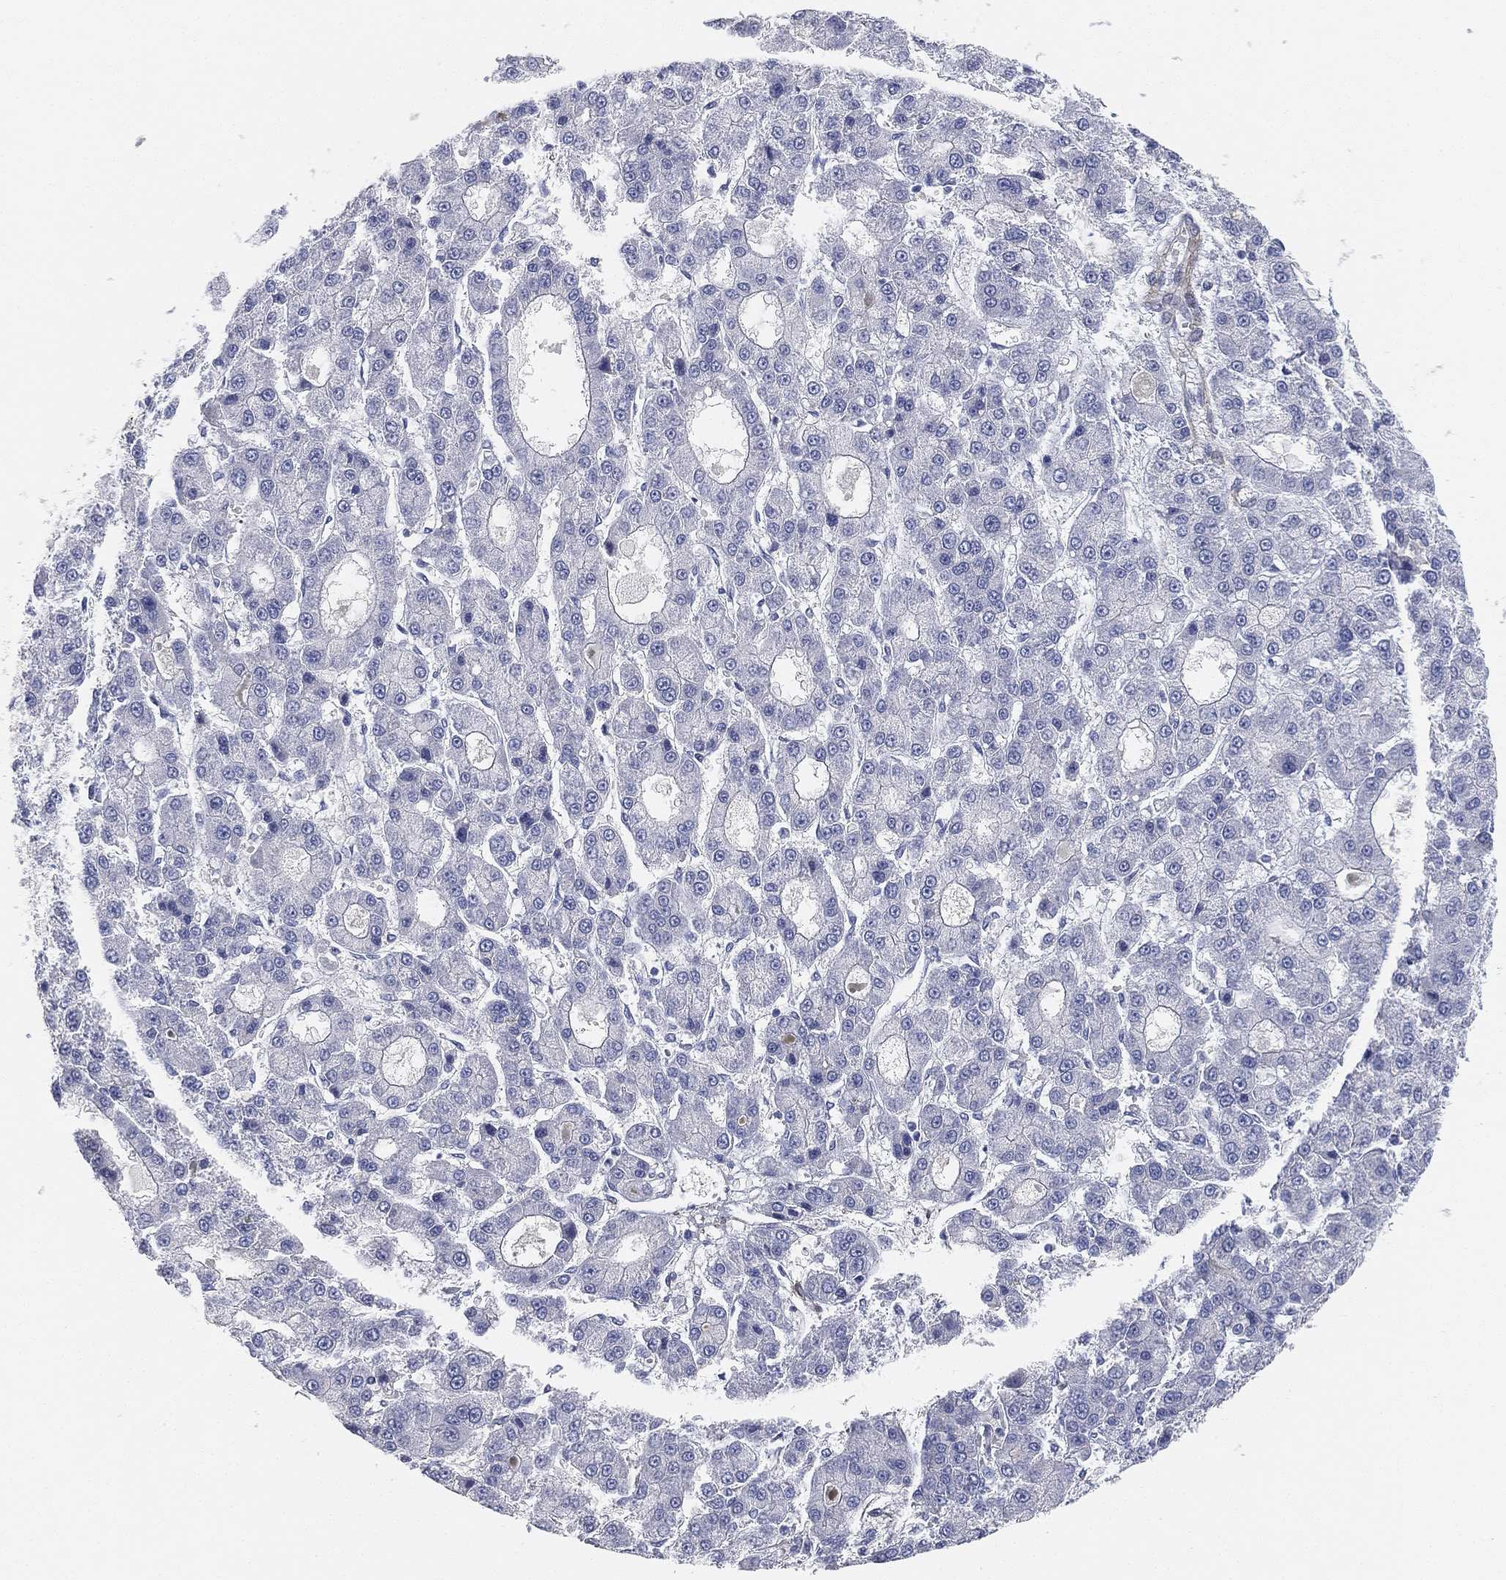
{"staining": {"intensity": "negative", "quantity": "none", "location": "none"}, "tissue": "liver cancer", "cell_type": "Tumor cells", "image_type": "cancer", "snomed": [{"axis": "morphology", "description": "Carcinoma, Hepatocellular, NOS"}, {"axis": "topography", "description": "Liver"}], "caption": "Liver cancer stained for a protein using immunohistochemistry shows no expression tumor cells.", "gene": "GPR61", "patient": {"sex": "male", "age": 70}}